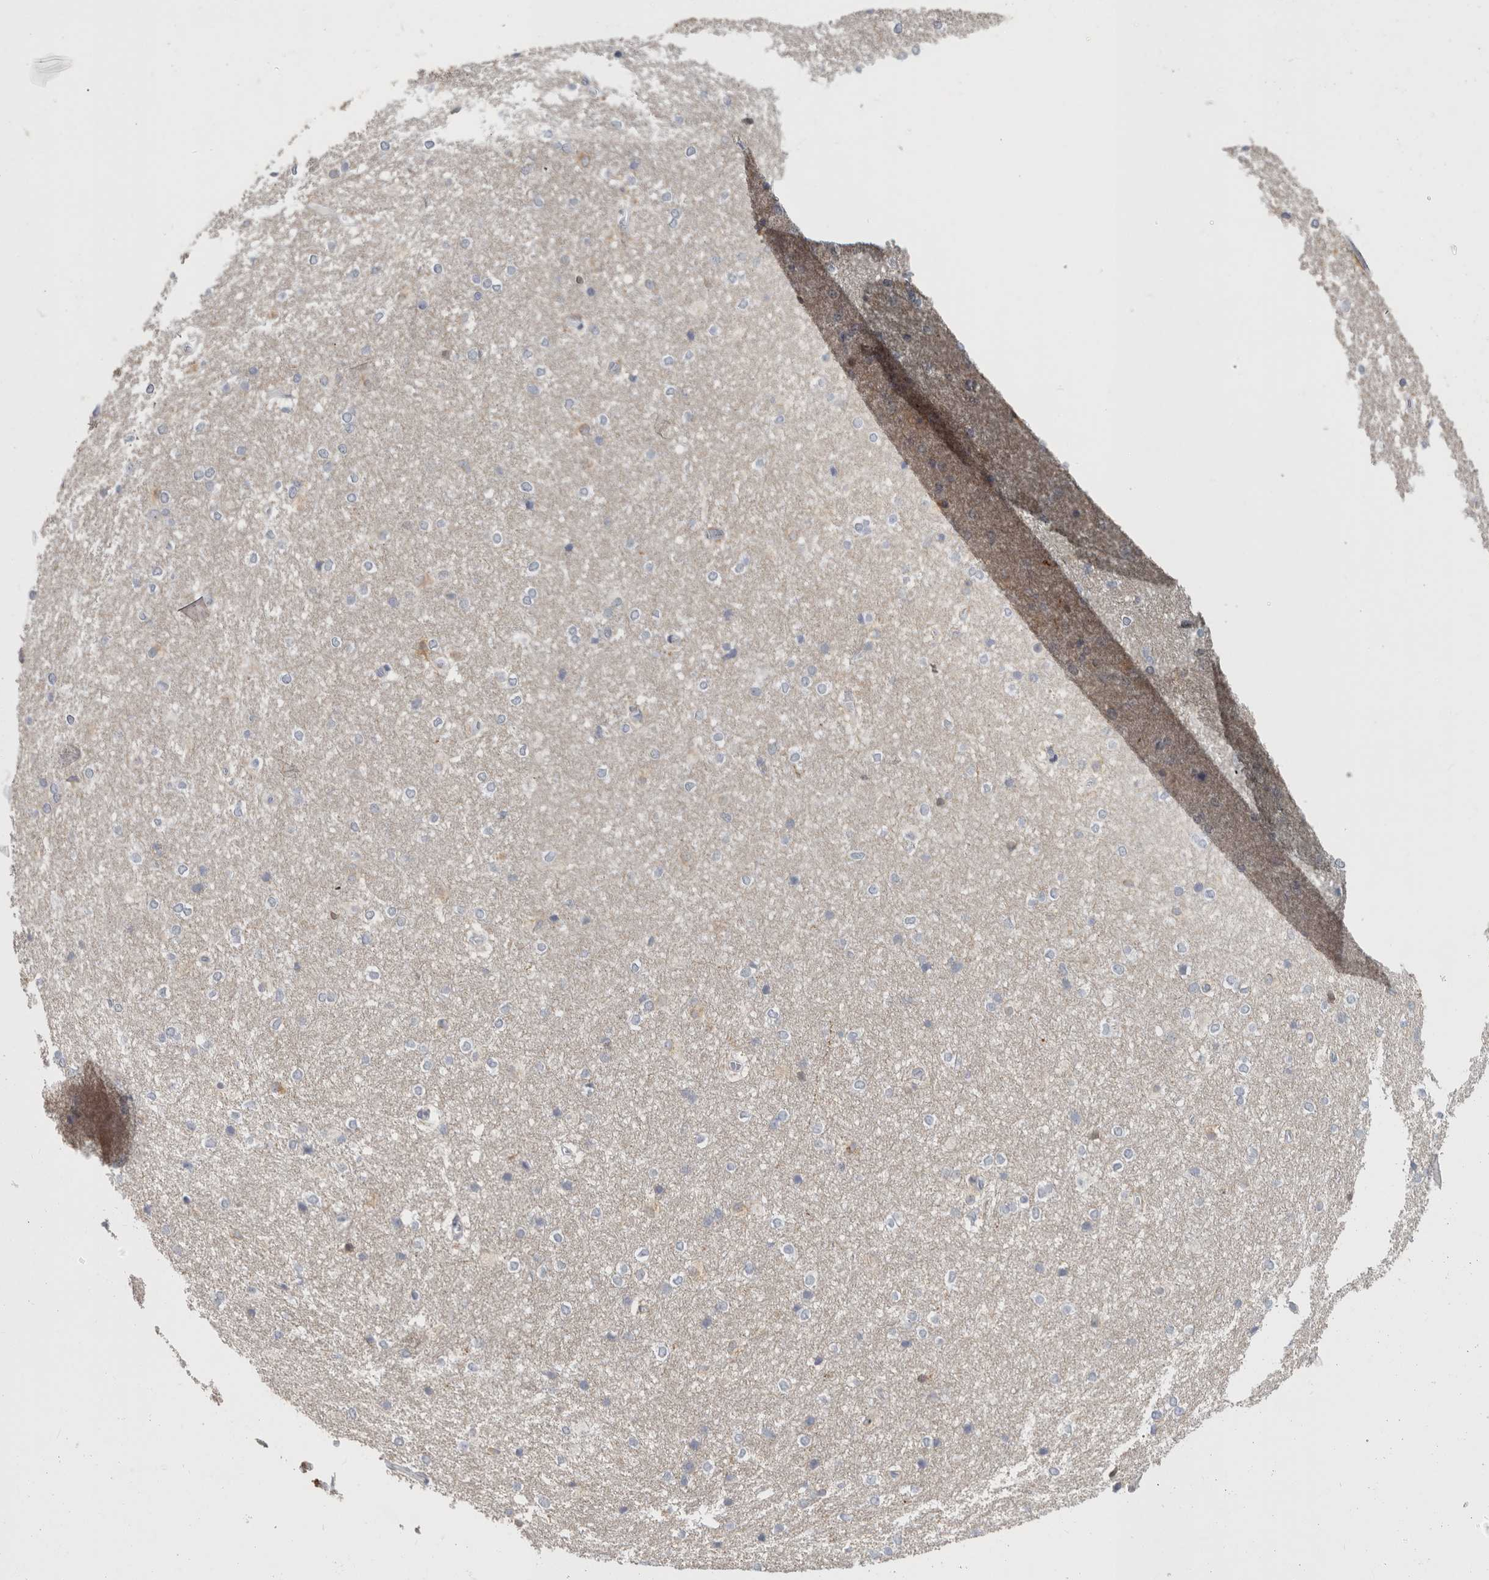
{"staining": {"intensity": "negative", "quantity": "none", "location": "none"}, "tissue": "caudate", "cell_type": "Glial cells", "image_type": "normal", "snomed": [{"axis": "morphology", "description": "Normal tissue, NOS"}, {"axis": "topography", "description": "Lateral ventricle wall"}], "caption": "DAB (3,3'-diaminobenzidine) immunohistochemical staining of normal caudate demonstrates no significant expression in glial cells.", "gene": "TMEM242", "patient": {"sex": "female", "age": 19}}